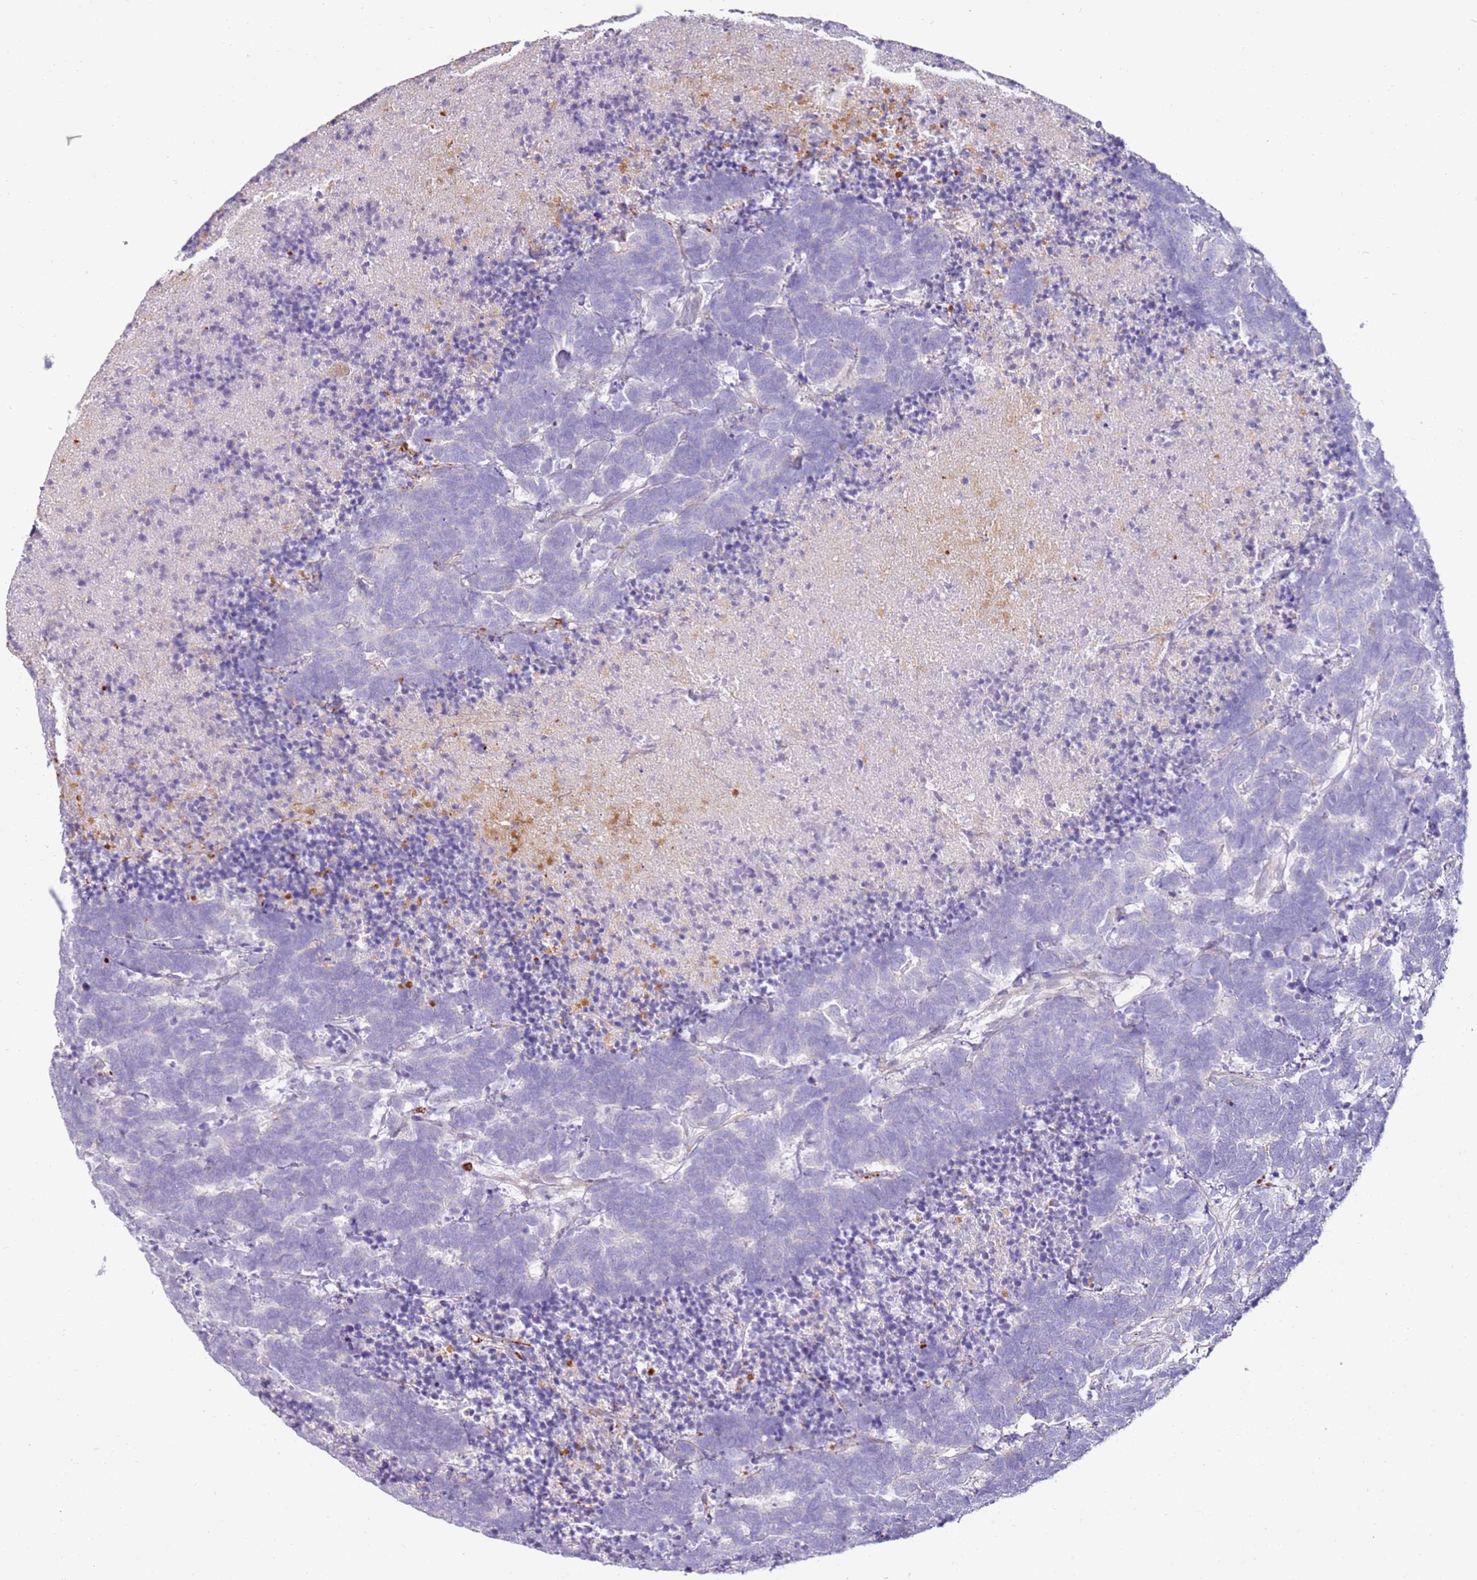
{"staining": {"intensity": "negative", "quantity": "none", "location": "none"}, "tissue": "carcinoid", "cell_type": "Tumor cells", "image_type": "cancer", "snomed": [{"axis": "morphology", "description": "Carcinoma, NOS"}, {"axis": "morphology", "description": "Carcinoid, malignant, NOS"}, {"axis": "topography", "description": "Urinary bladder"}], "caption": "DAB (3,3'-diaminobenzidine) immunohistochemical staining of human malignant carcinoid demonstrates no significant expression in tumor cells.", "gene": "FPR1", "patient": {"sex": "male", "age": 57}}